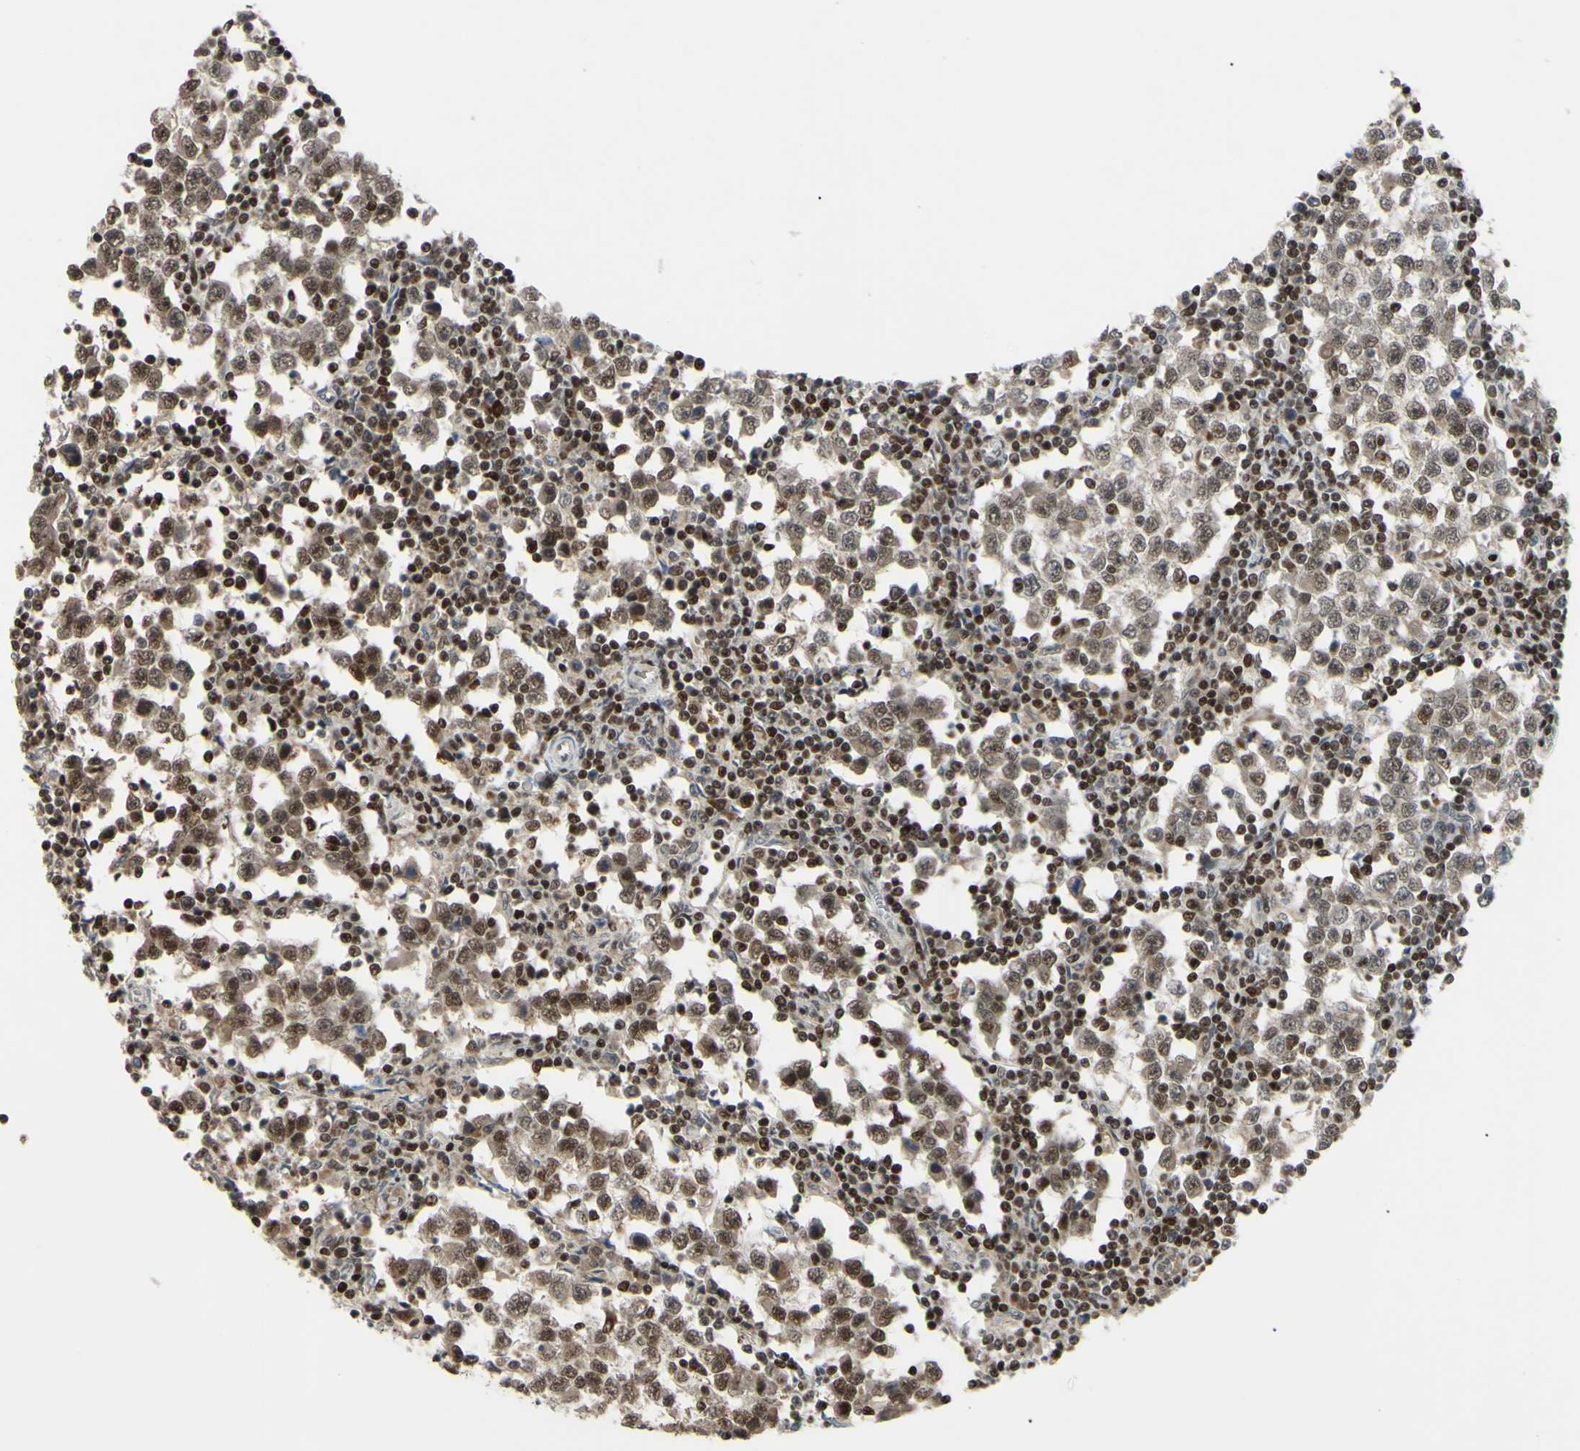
{"staining": {"intensity": "weak", "quantity": ">75%", "location": "cytoplasmic/membranous,nuclear"}, "tissue": "testis cancer", "cell_type": "Tumor cells", "image_type": "cancer", "snomed": [{"axis": "morphology", "description": "Seminoma, NOS"}, {"axis": "topography", "description": "Testis"}], "caption": "This image reveals immunohistochemistry staining of seminoma (testis), with low weak cytoplasmic/membranous and nuclear positivity in about >75% of tumor cells.", "gene": "SP4", "patient": {"sex": "male", "age": 65}}